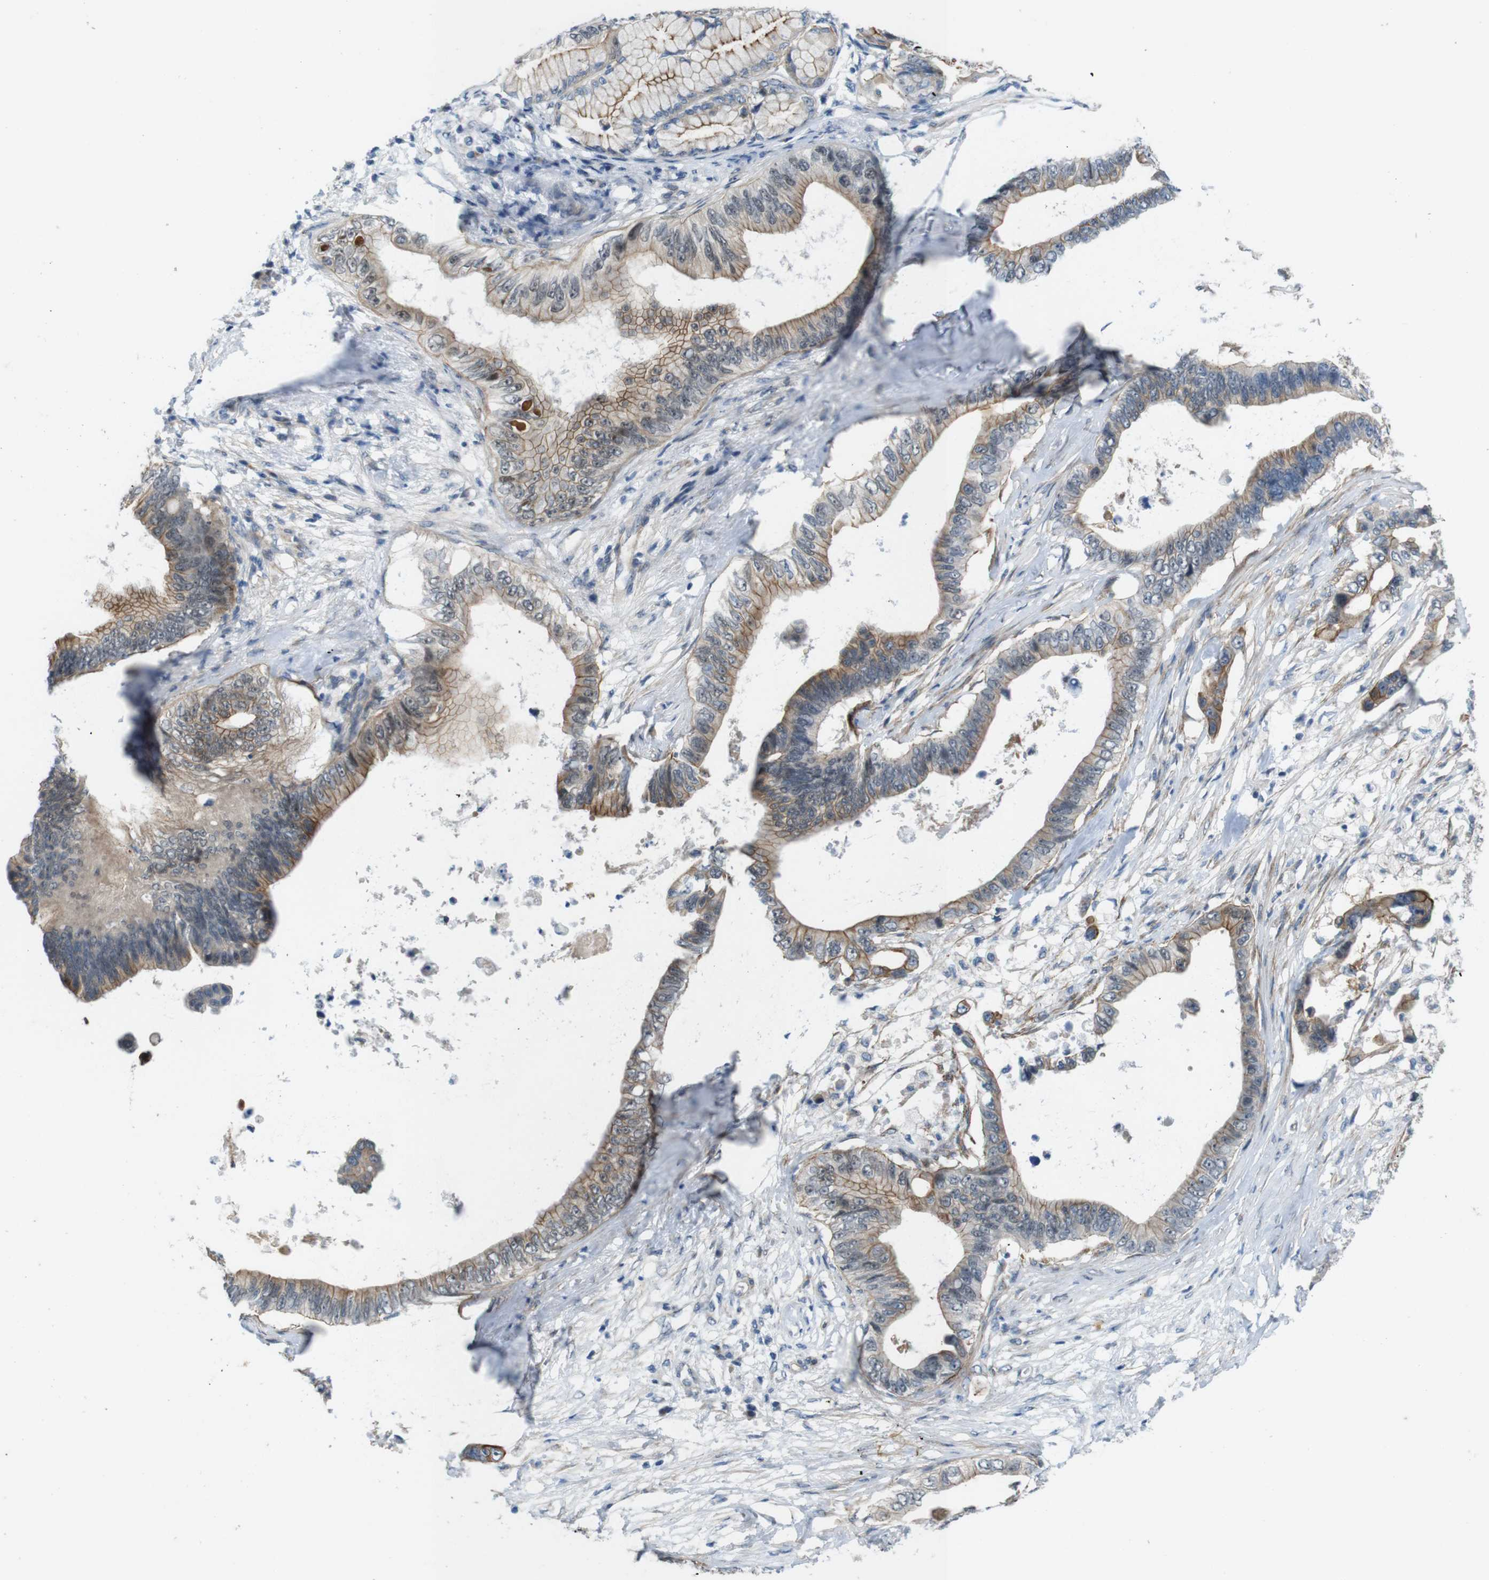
{"staining": {"intensity": "weak", "quantity": ">75%", "location": "cytoplasmic/membranous"}, "tissue": "pancreatic cancer", "cell_type": "Tumor cells", "image_type": "cancer", "snomed": [{"axis": "morphology", "description": "Adenocarcinoma, NOS"}, {"axis": "topography", "description": "Pancreas"}], "caption": "IHC micrograph of pancreatic adenocarcinoma stained for a protein (brown), which demonstrates low levels of weak cytoplasmic/membranous expression in approximately >75% of tumor cells.", "gene": "SKI", "patient": {"sex": "male", "age": 77}}